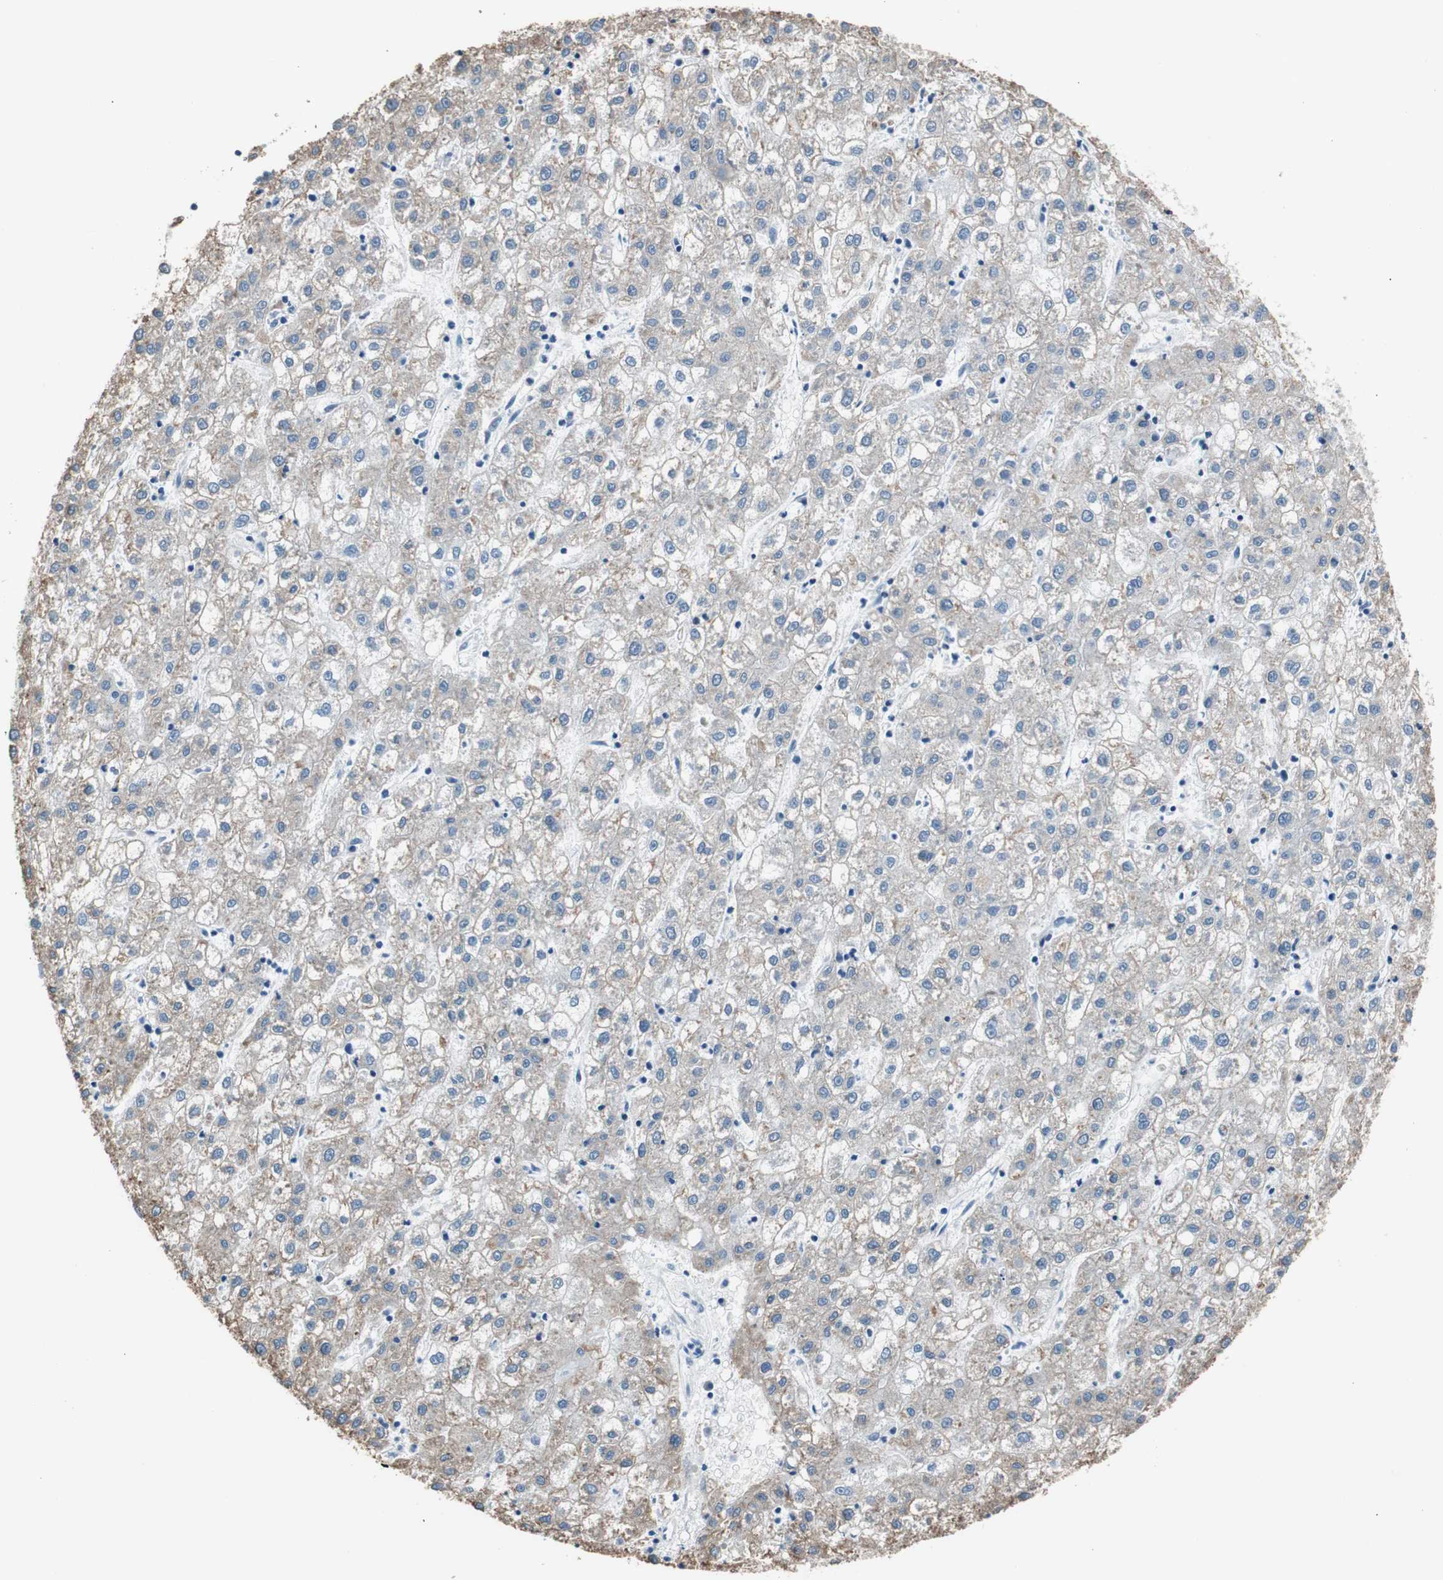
{"staining": {"intensity": "weak", "quantity": "25%-75%", "location": "cytoplasmic/membranous"}, "tissue": "liver cancer", "cell_type": "Tumor cells", "image_type": "cancer", "snomed": [{"axis": "morphology", "description": "Carcinoma, Hepatocellular, NOS"}, {"axis": "topography", "description": "Liver"}], "caption": "Brown immunohistochemical staining in human liver cancer (hepatocellular carcinoma) shows weak cytoplasmic/membranous positivity in approximately 25%-75% of tumor cells. The staining was performed using DAB to visualize the protein expression in brown, while the nuclei were stained in blue with hematoxylin (Magnification: 20x).", "gene": "S100A7", "patient": {"sex": "male", "age": 72}}